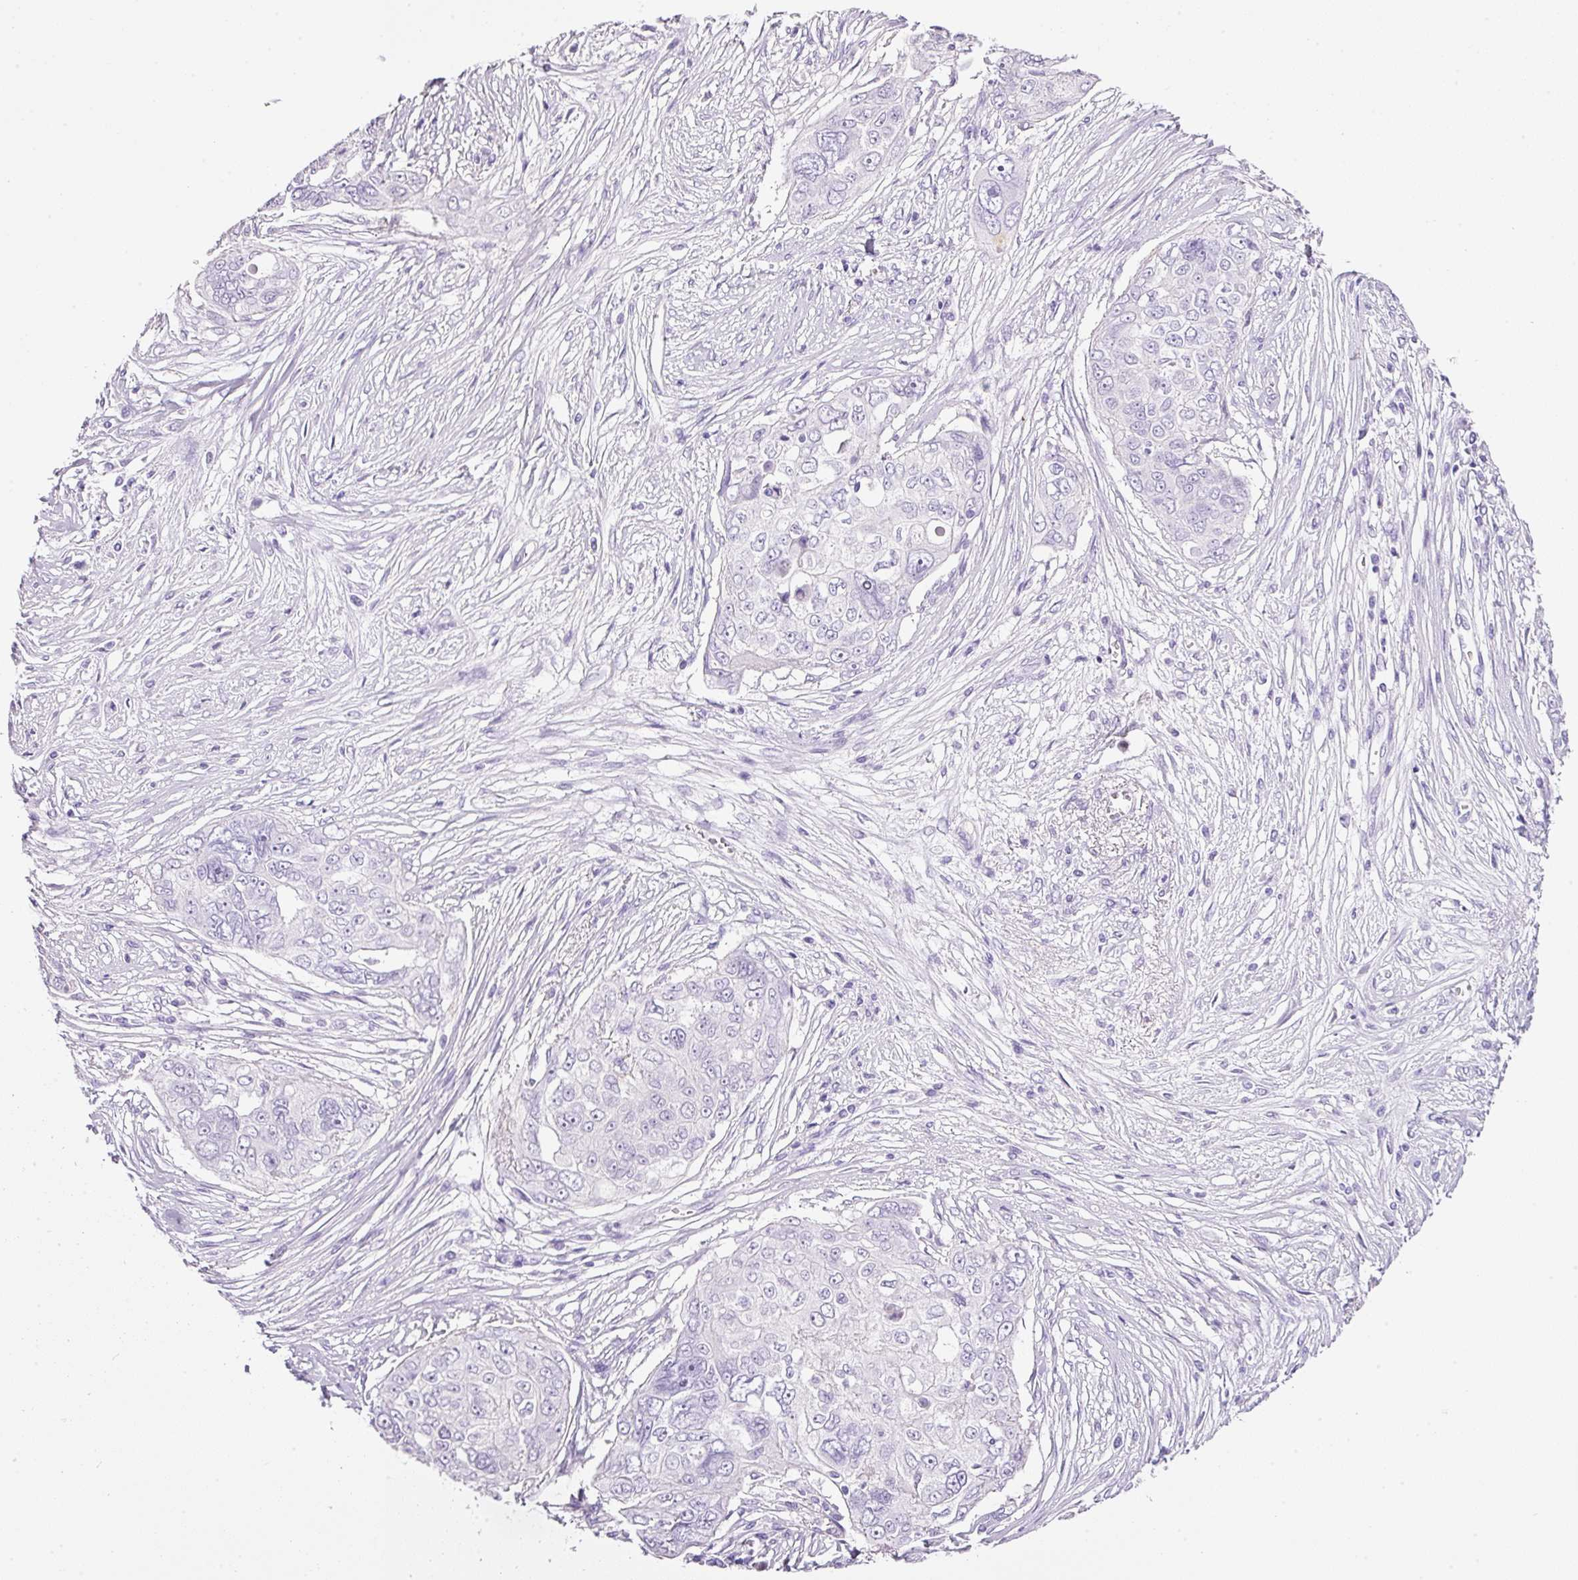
{"staining": {"intensity": "negative", "quantity": "none", "location": "none"}, "tissue": "ovarian cancer", "cell_type": "Tumor cells", "image_type": "cancer", "snomed": [{"axis": "morphology", "description": "Carcinoma, endometroid"}, {"axis": "topography", "description": "Ovary"}], "caption": "A micrograph of human ovarian cancer (endometroid carcinoma) is negative for staining in tumor cells.", "gene": "BSND", "patient": {"sex": "female", "age": 70}}